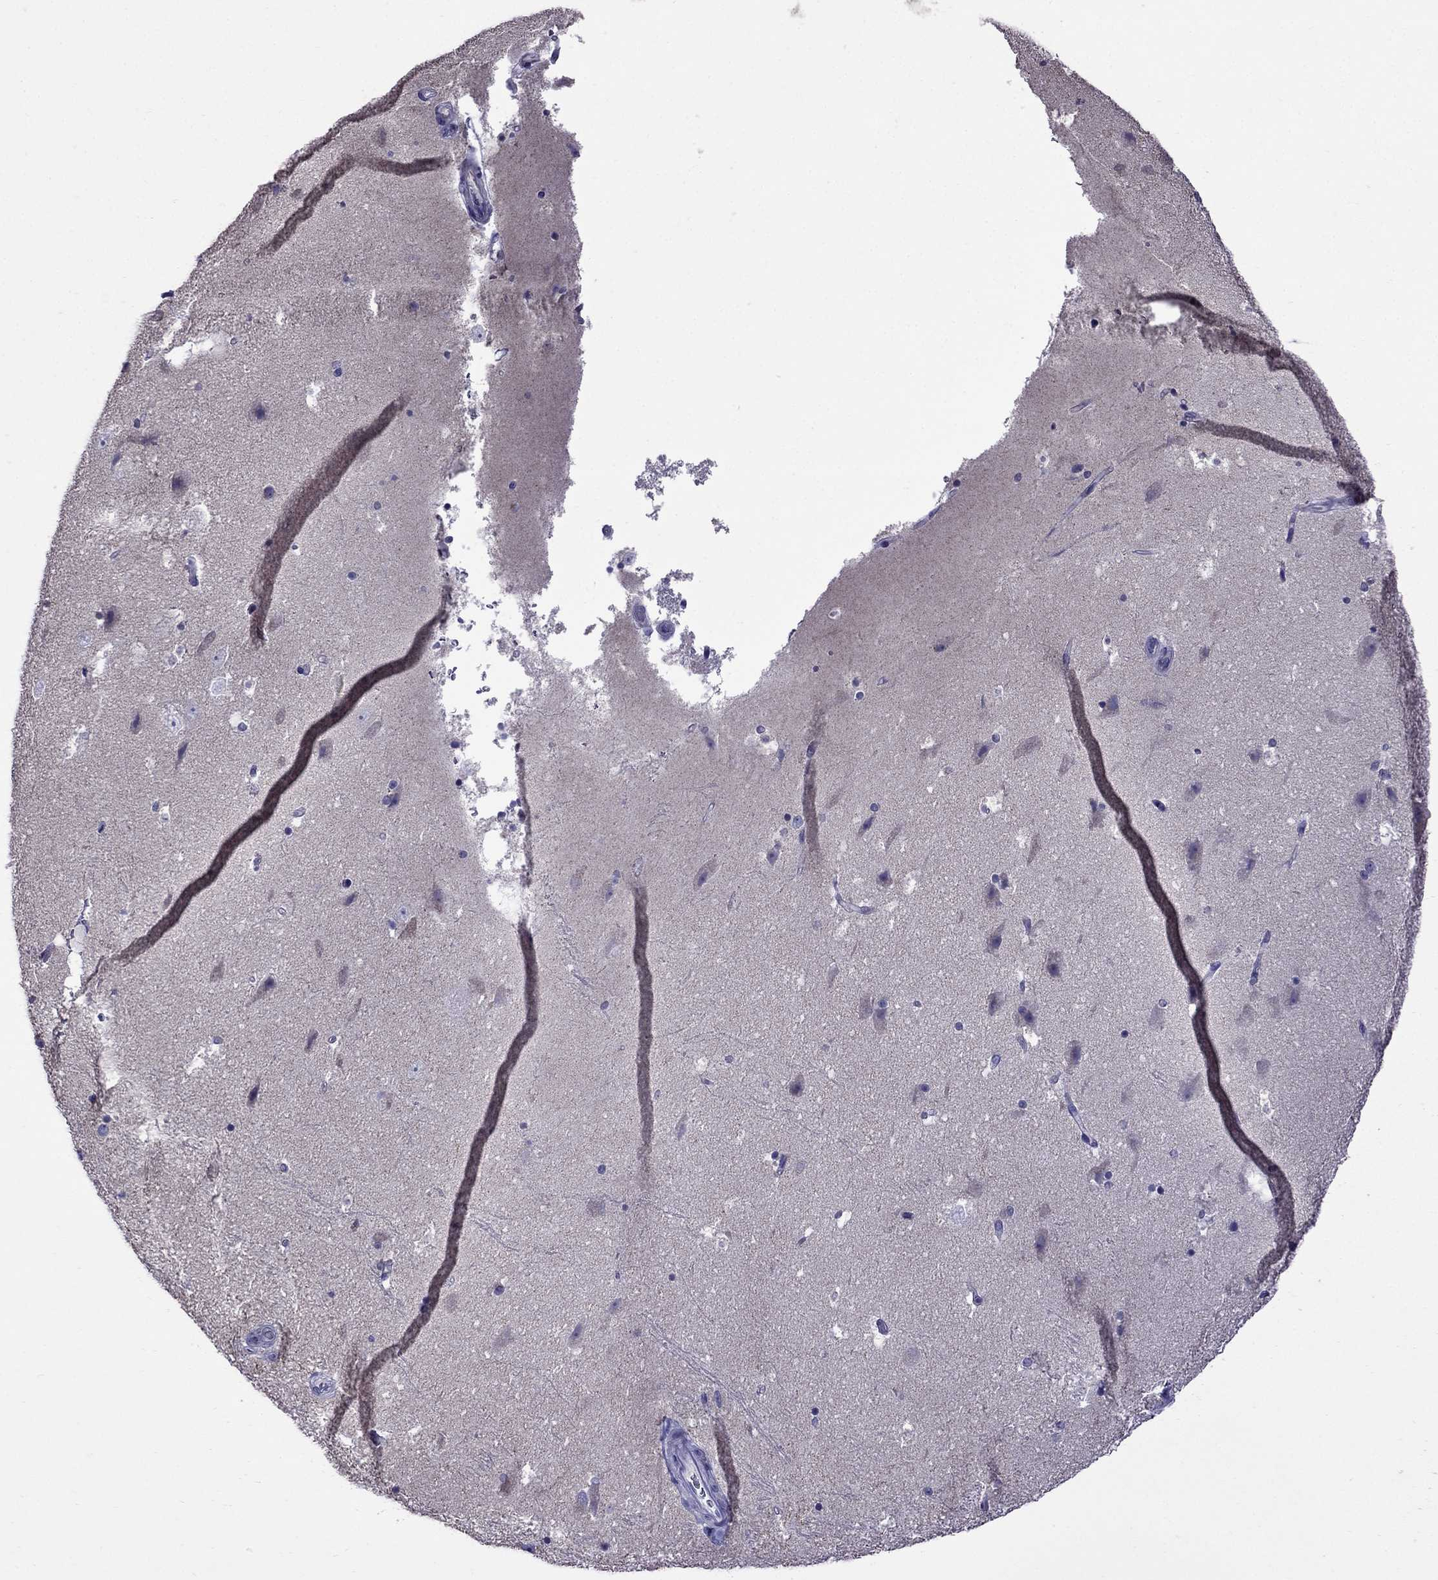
{"staining": {"intensity": "negative", "quantity": "none", "location": "none"}, "tissue": "hippocampus", "cell_type": "Glial cells", "image_type": "normal", "snomed": [{"axis": "morphology", "description": "Normal tissue, NOS"}, {"axis": "topography", "description": "Hippocampus"}], "caption": "Immunohistochemical staining of unremarkable hippocampus demonstrates no significant expression in glial cells. (Immunohistochemistry (ihc), brightfield microscopy, high magnification).", "gene": "OXCT2", "patient": {"sex": "male", "age": 51}}